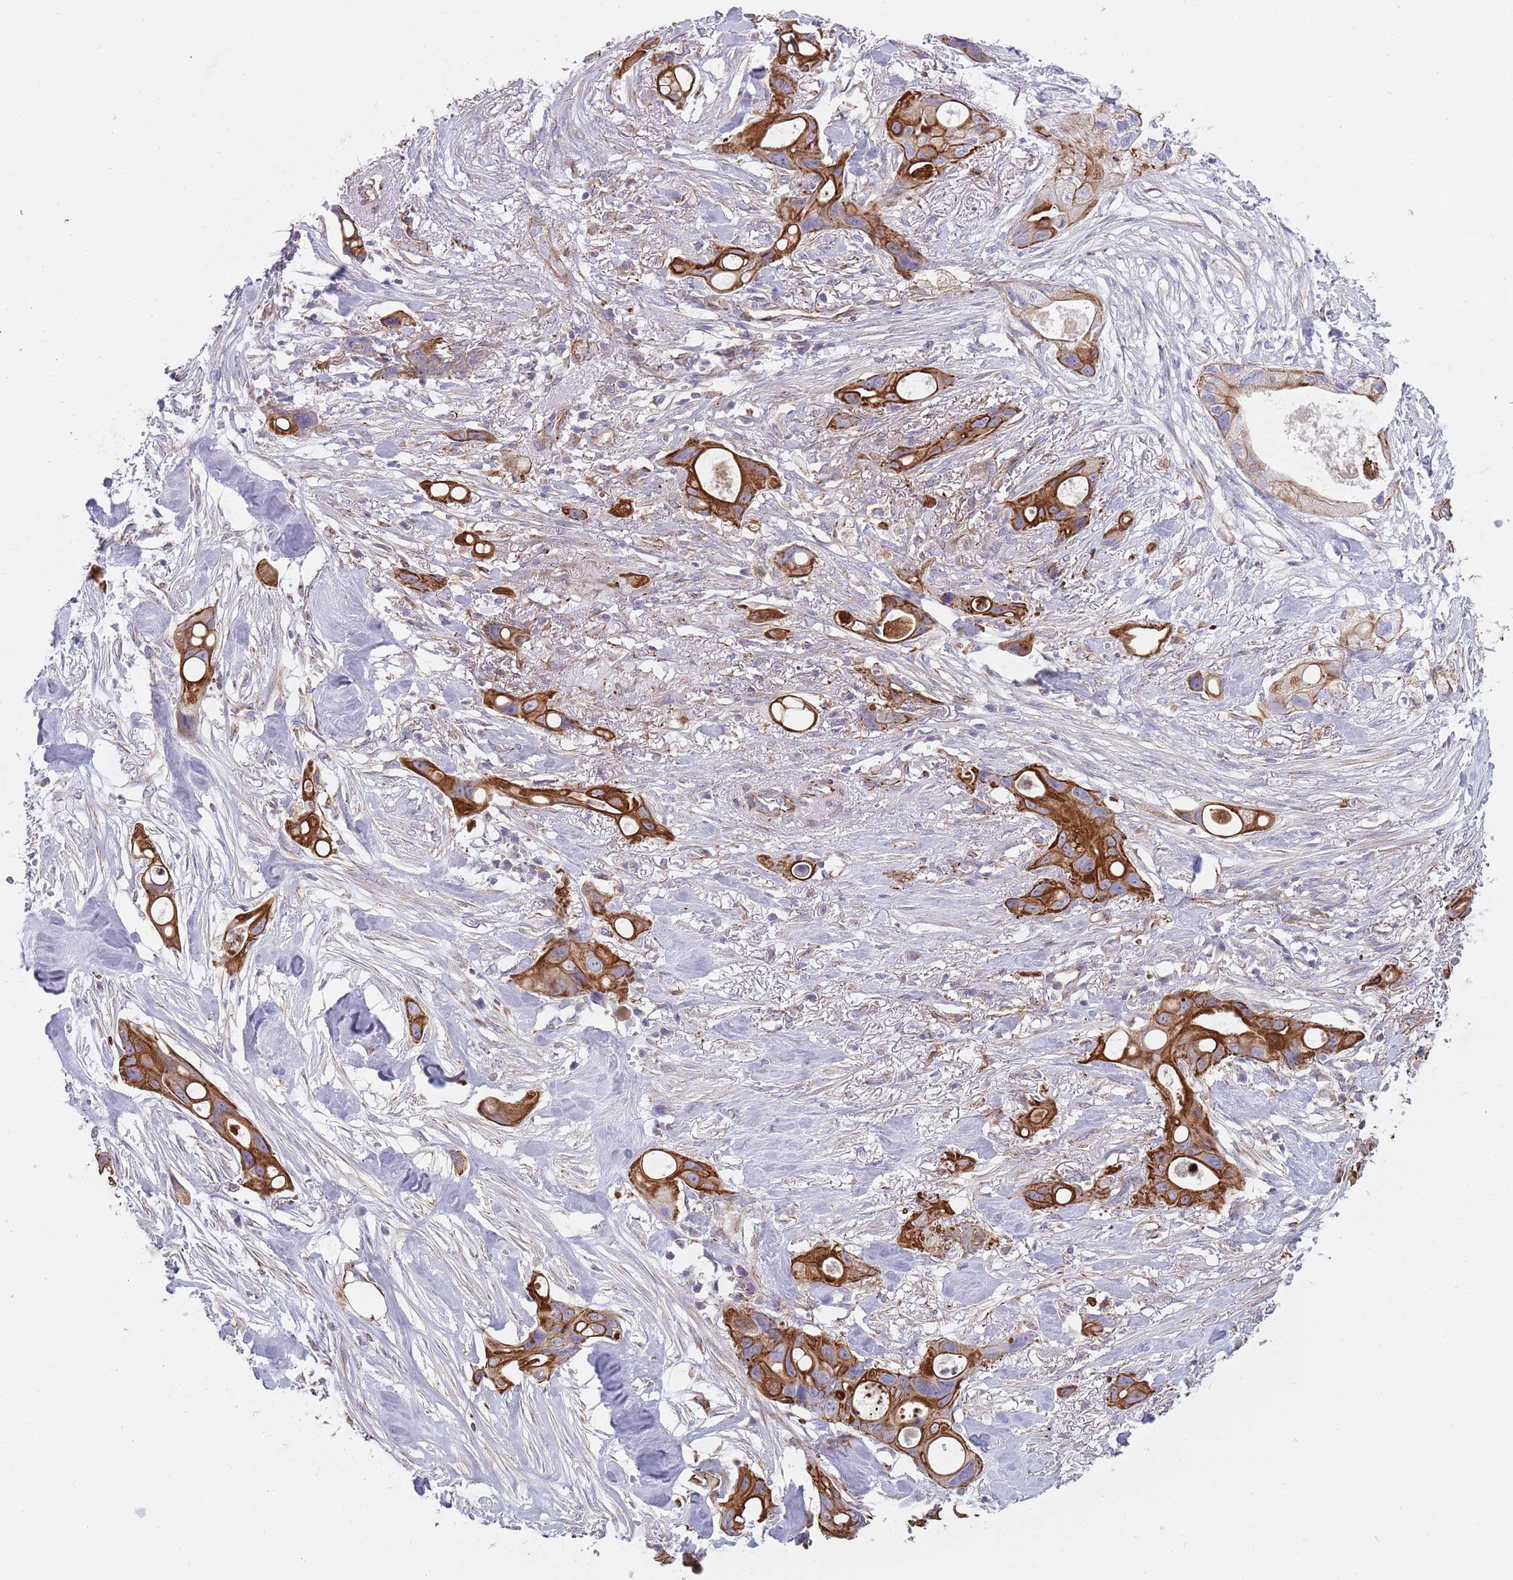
{"staining": {"intensity": "strong", "quantity": ">75%", "location": "cytoplasmic/membranous"}, "tissue": "ovarian cancer", "cell_type": "Tumor cells", "image_type": "cancer", "snomed": [{"axis": "morphology", "description": "Cystadenocarcinoma, mucinous, NOS"}, {"axis": "topography", "description": "Ovary"}], "caption": "Immunohistochemical staining of human ovarian cancer reveals high levels of strong cytoplasmic/membranous protein staining in about >75% of tumor cells.", "gene": "MOGAT1", "patient": {"sex": "female", "age": 70}}